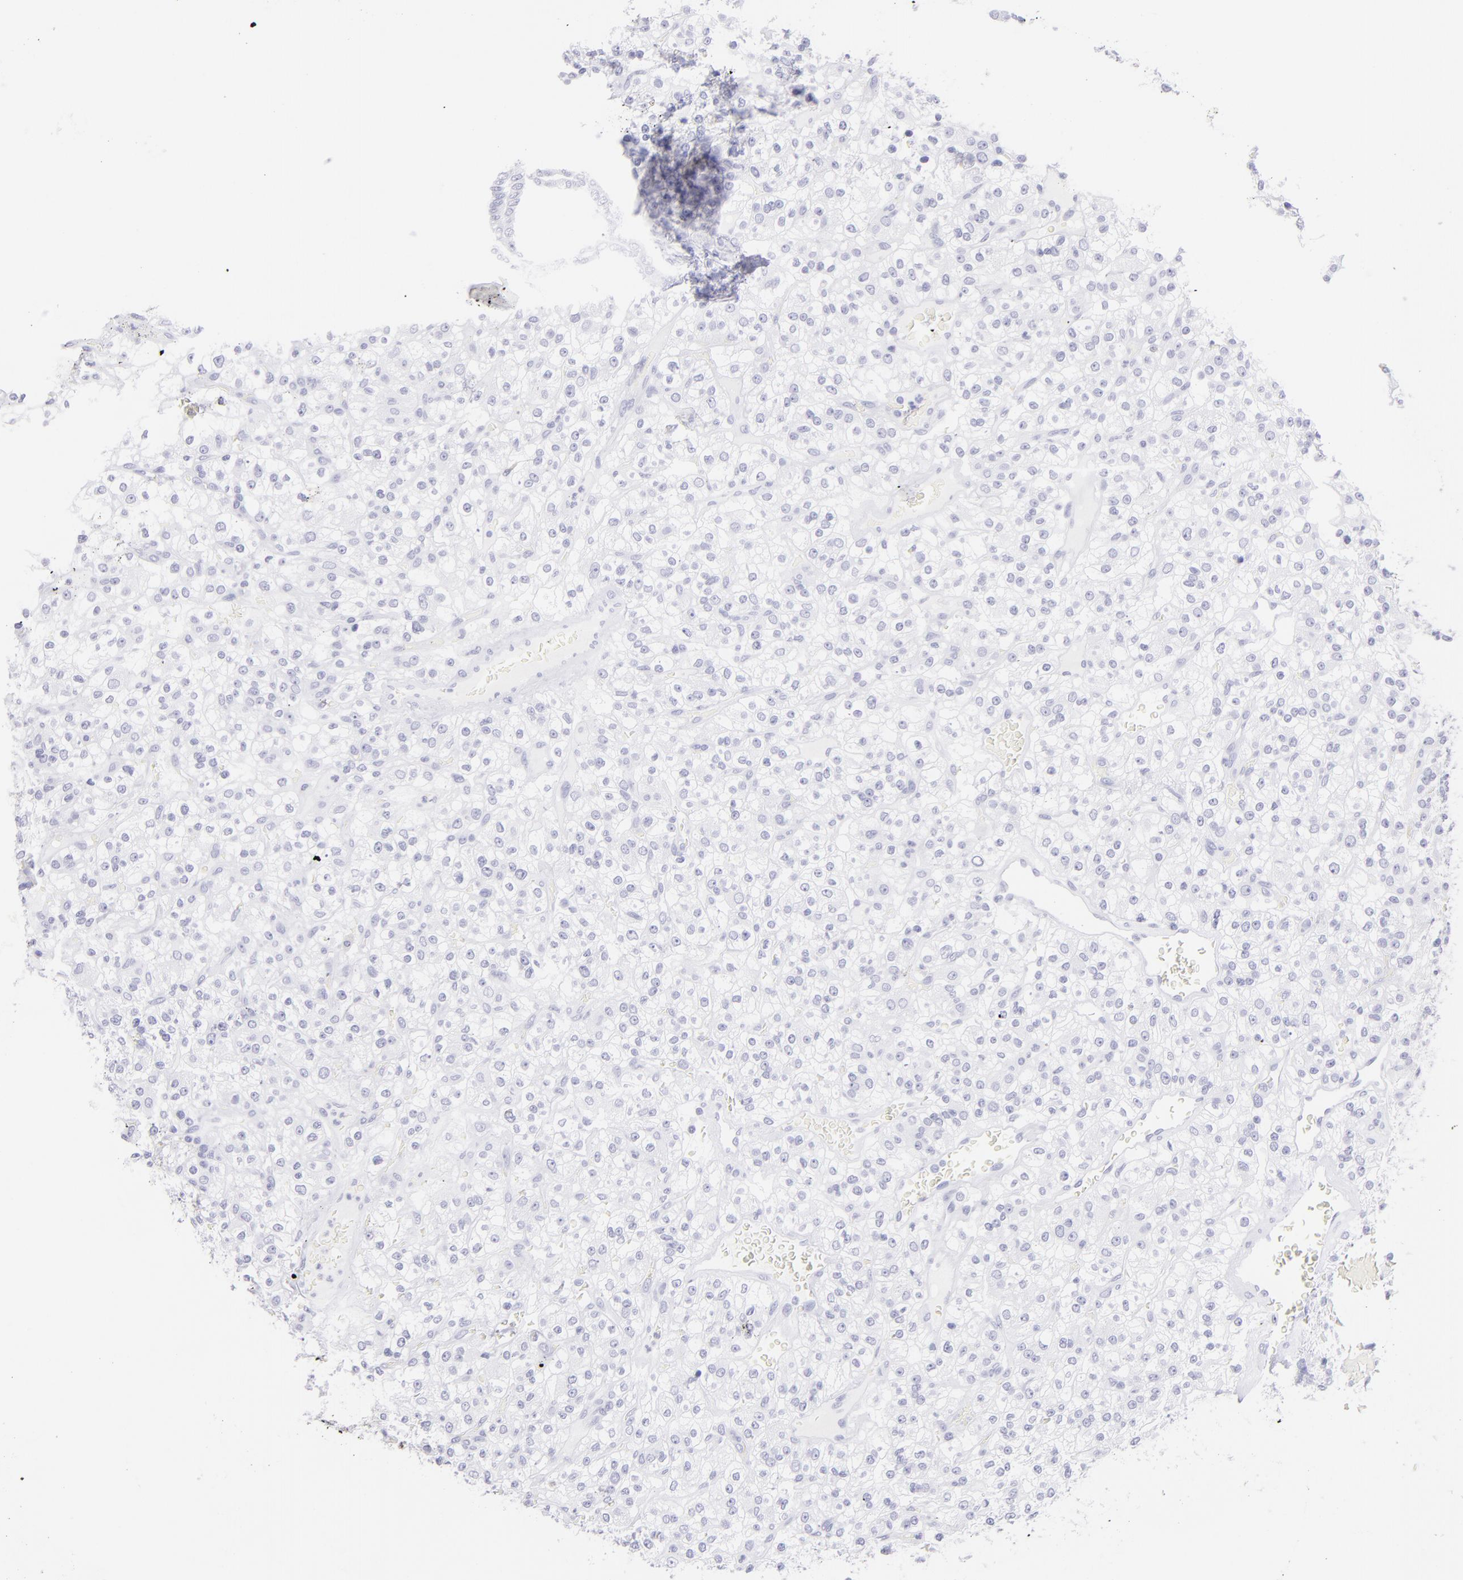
{"staining": {"intensity": "negative", "quantity": "none", "location": "none"}, "tissue": "renal cancer", "cell_type": "Tumor cells", "image_type": "cancer", "snomed": [{"axis": "morphology", "description": "Normal tissue, NOS"}, {"axis": "morphology", "description": "Adenocarcinoma, NOS"}, {"axis": "topography", "description": "Kidney"}], "caption": "Tumor cells show no significant staining in adenocarcinoma (renal). Brightfield microscopy of IHC stained with DAB (brown) and hematoxylin (blue), captured at high magnification.", "gene": "CNP", "patient": {"sex": "female", "age": 72}}